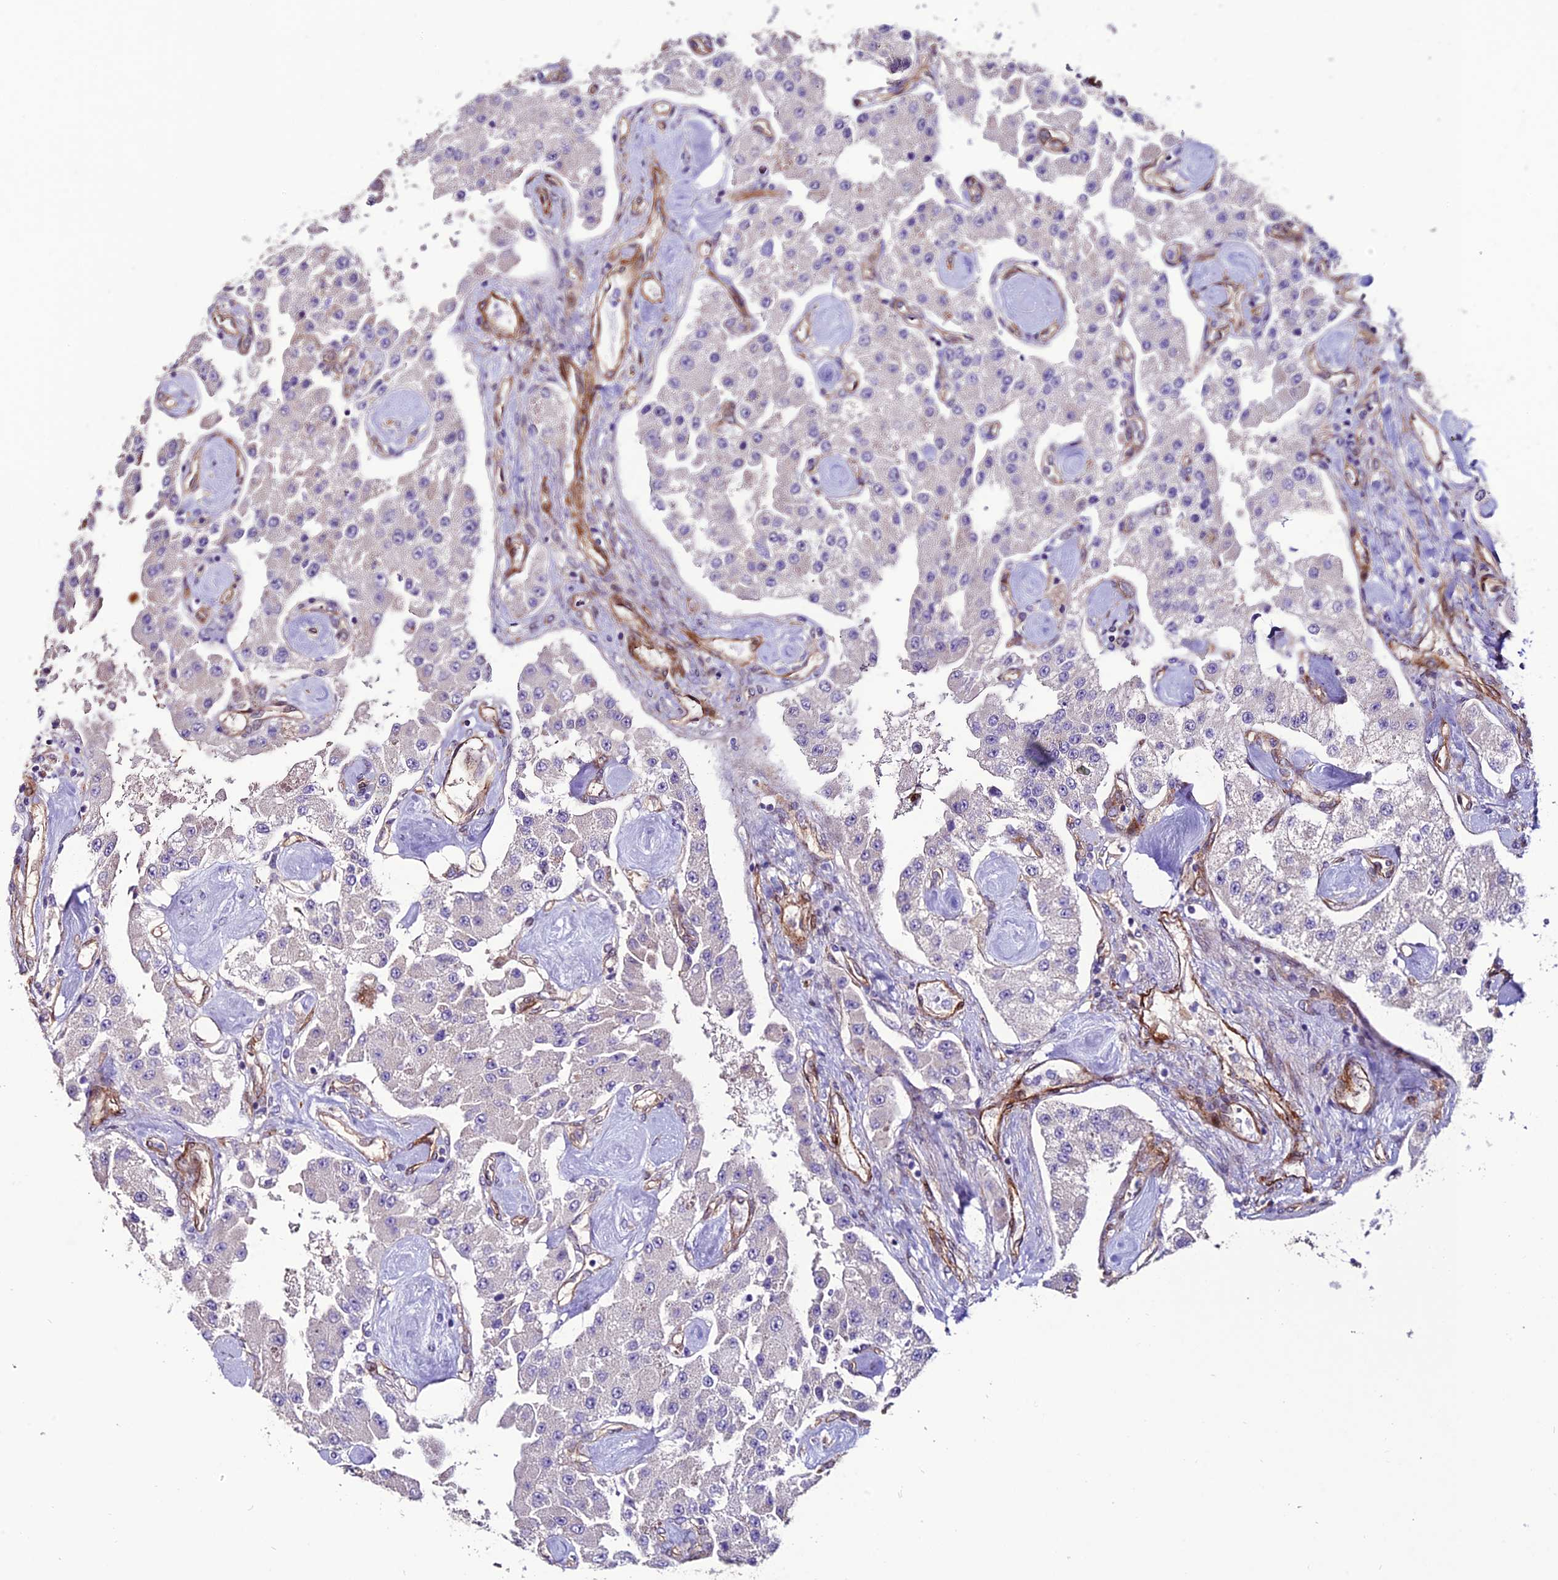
{"staining": {"intensity": "negative", "quantity": "none", "location": "none"}, "tissue": "carcinoid", "cell_type": "Tumor cells", "image_type": "cancer", "snomed": [{"axis": "morphology", "description": "Carcinoid, malignant, NOS"}, {"axis": "topography", "description": "Pancreas"}], "caption": "IHC micrograph of carcinoid (malignant) stained for a protein (brown), which demonstrates no positivity in tumor cells. Nuclei are stained in blue.", "gene": "REX1BD", "patient": {"sex": "male", "age": 41}}